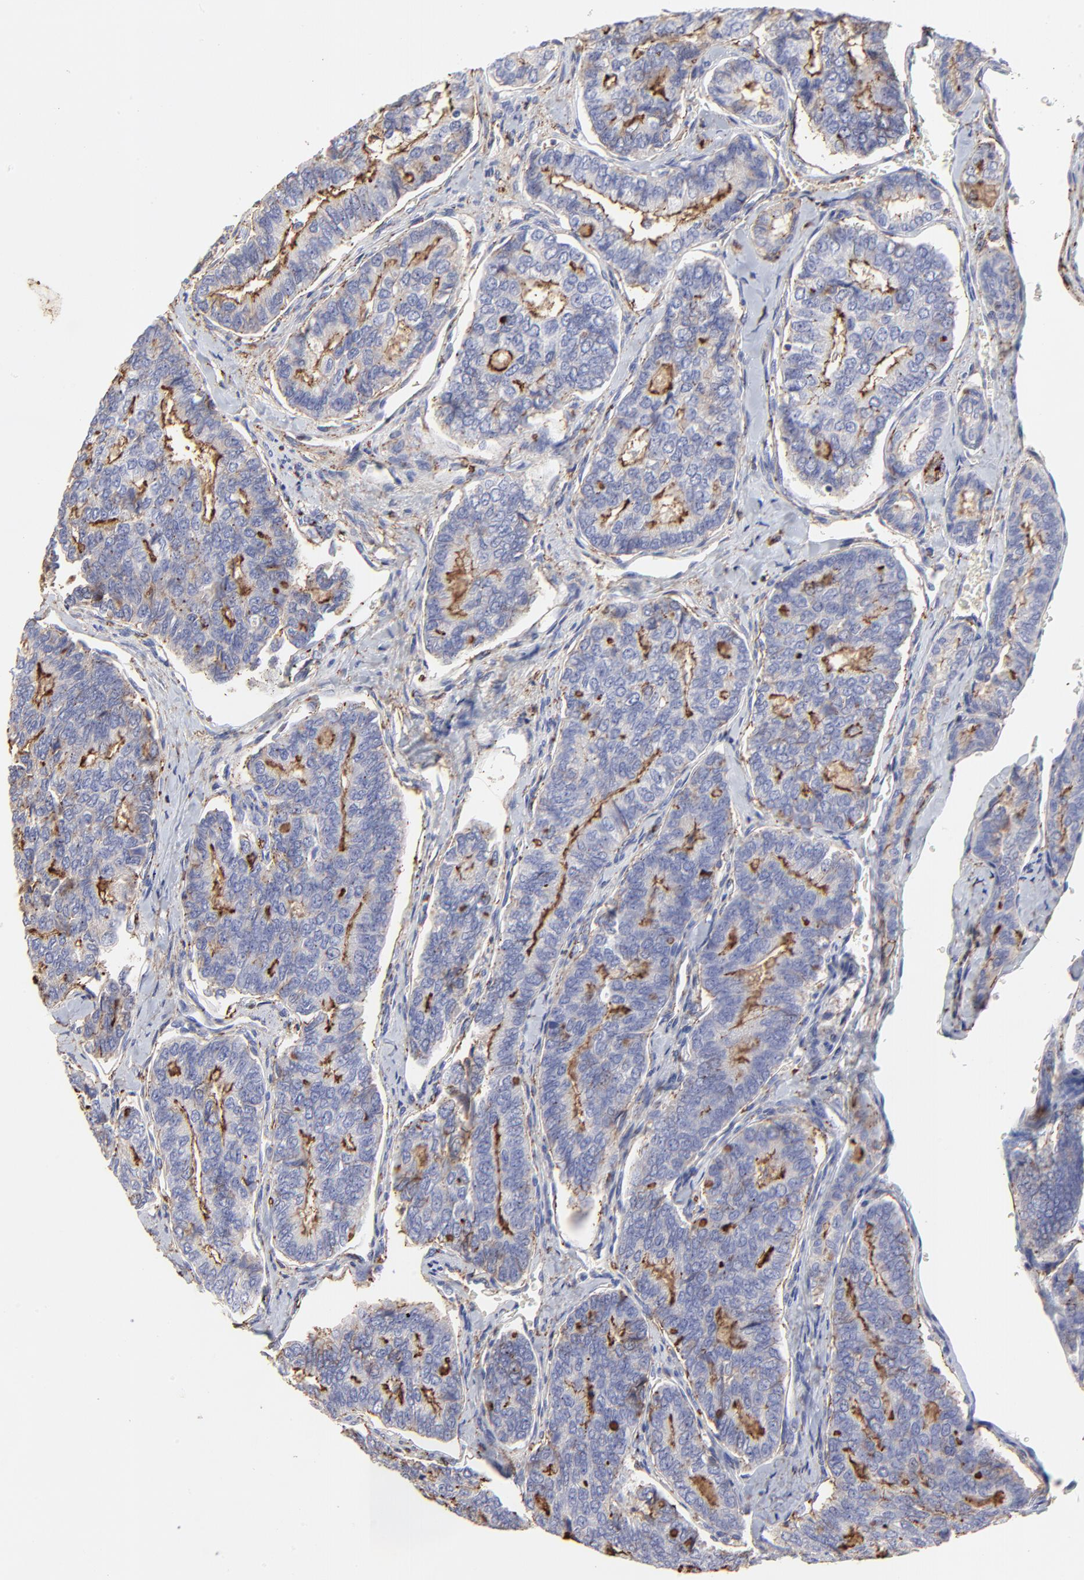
{"staining": {"intensity": "moderate", "quantity": "<25%", "location": "cytoplasmic/membranous"}, "tissue": "thyroid cancer", "cell_type": "Tumor cells", "image_type": "cancer", "snomed": [{"axis": "morphology", "description": "Papillary adenocarcinoma, NOS"}, {"axis": "topography", "description": "Thyroid gland"}], "caption": "This photomicrograph demonstrates thyroid cancer stained with immunohistochemistry (IHC) to label a protein in brown. The cytoplasmic/membranous of tumor cells show moderate positivity for the protein. Nuclei are counter-stained blue.", "gene": "ANXA6", "patient": {"sex": "female", "age": 35}}